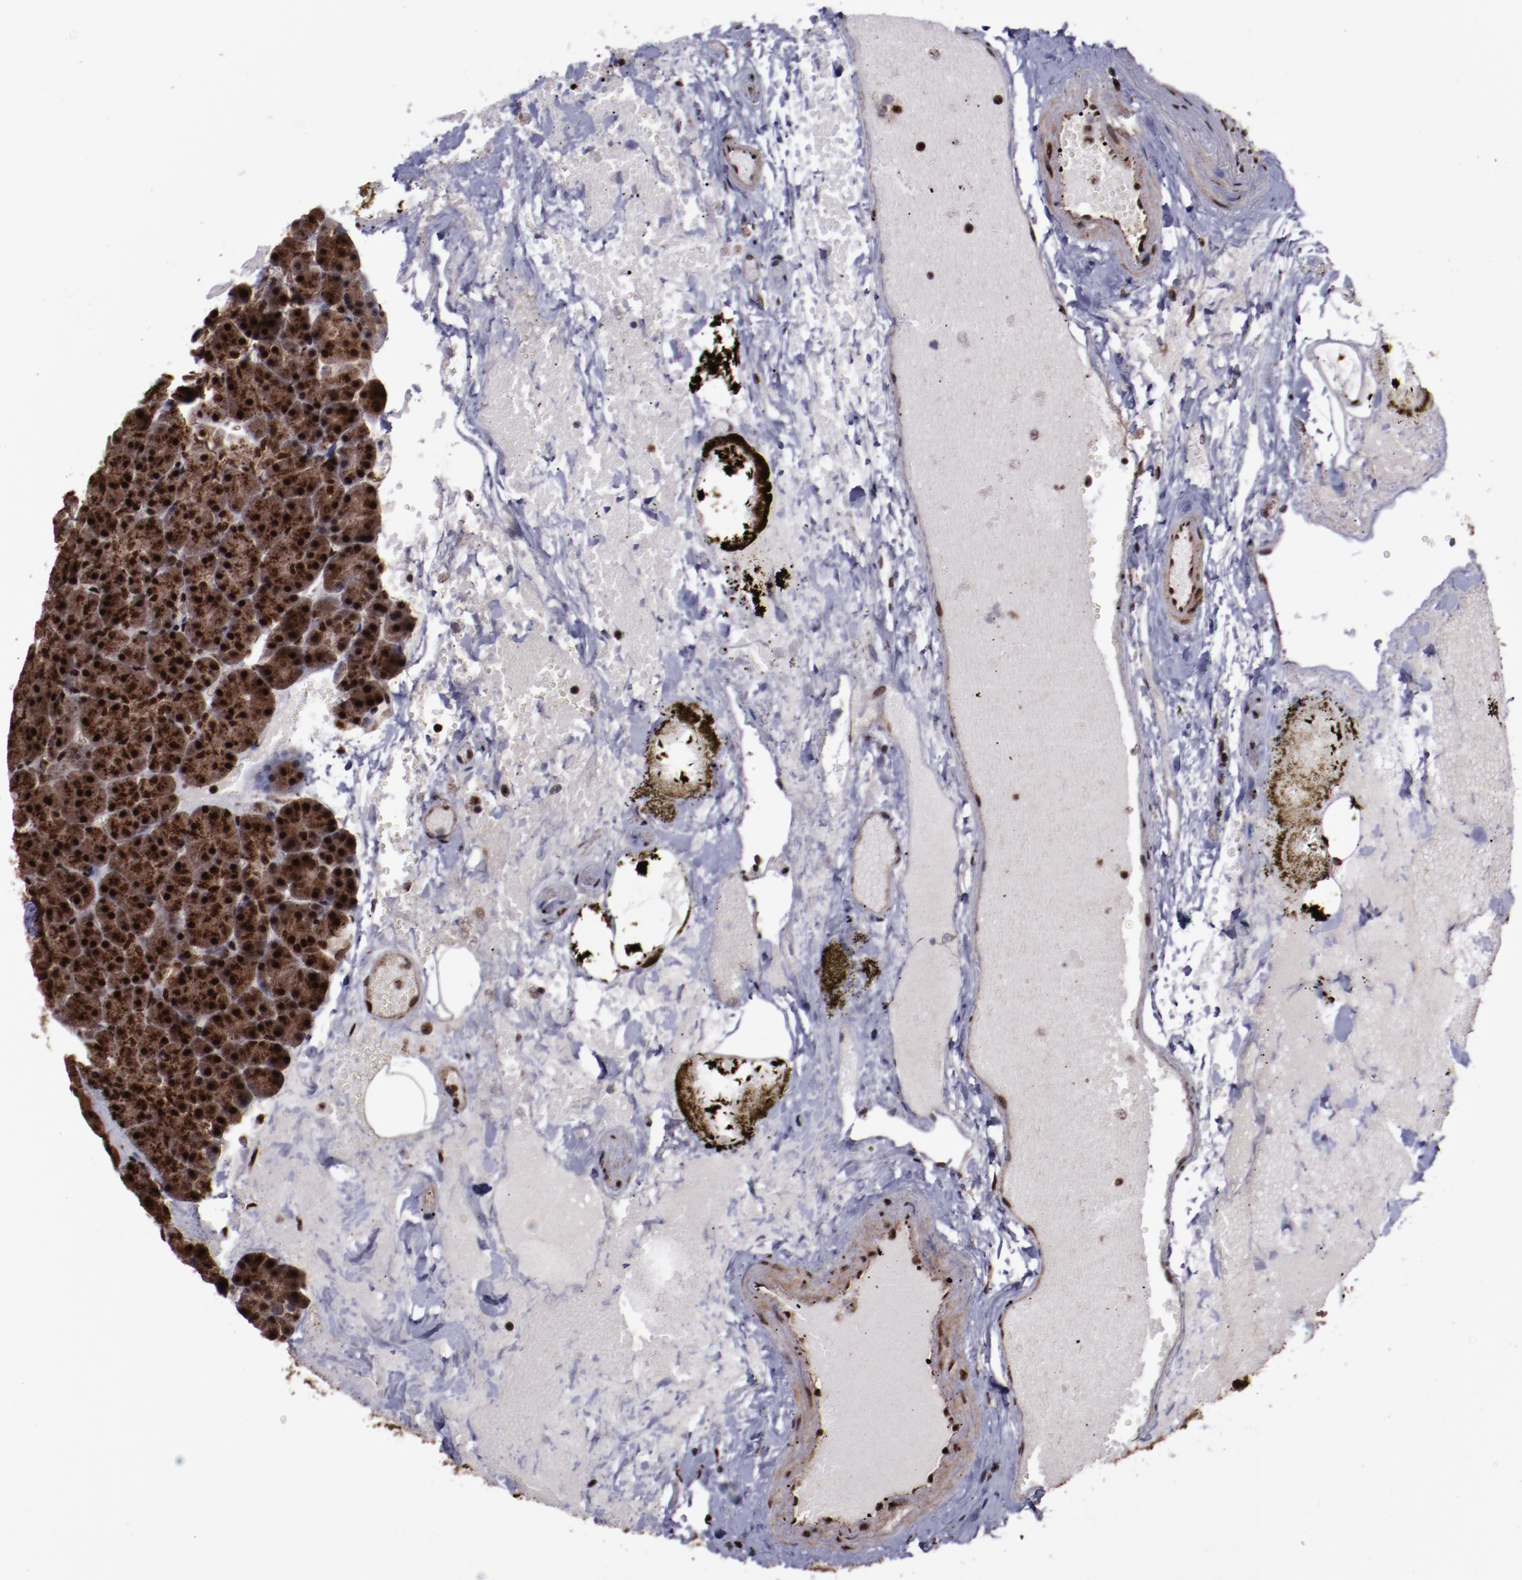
{"staining": {"intensity": "strong", "quantity": ">75%", "location": "cytoplasmic/membranous,nuclear"}, "tissue": "pancreas", "cell_type": "Exocrine glandular cells", "image_type": "normal", "snomed": [{"axis": "morphology", "description": "Normal tissue, NOS"}, {"axis": "topography", "description": "Pancreas"}], "caption": "Immunohistochemistry (IHC) image of normal pancreas: human pancreas stained using immunohistochemistry (IHC) reveals high levels of strong protein expression localized specifically in the cytoplasmic/membranous,nuclear of exocrine glandular cells, appearing as a cytoplasmic/membranous,nuclear brown color.", "gene": "SNW1", "patient": {"sex": "female", "age": 35}}